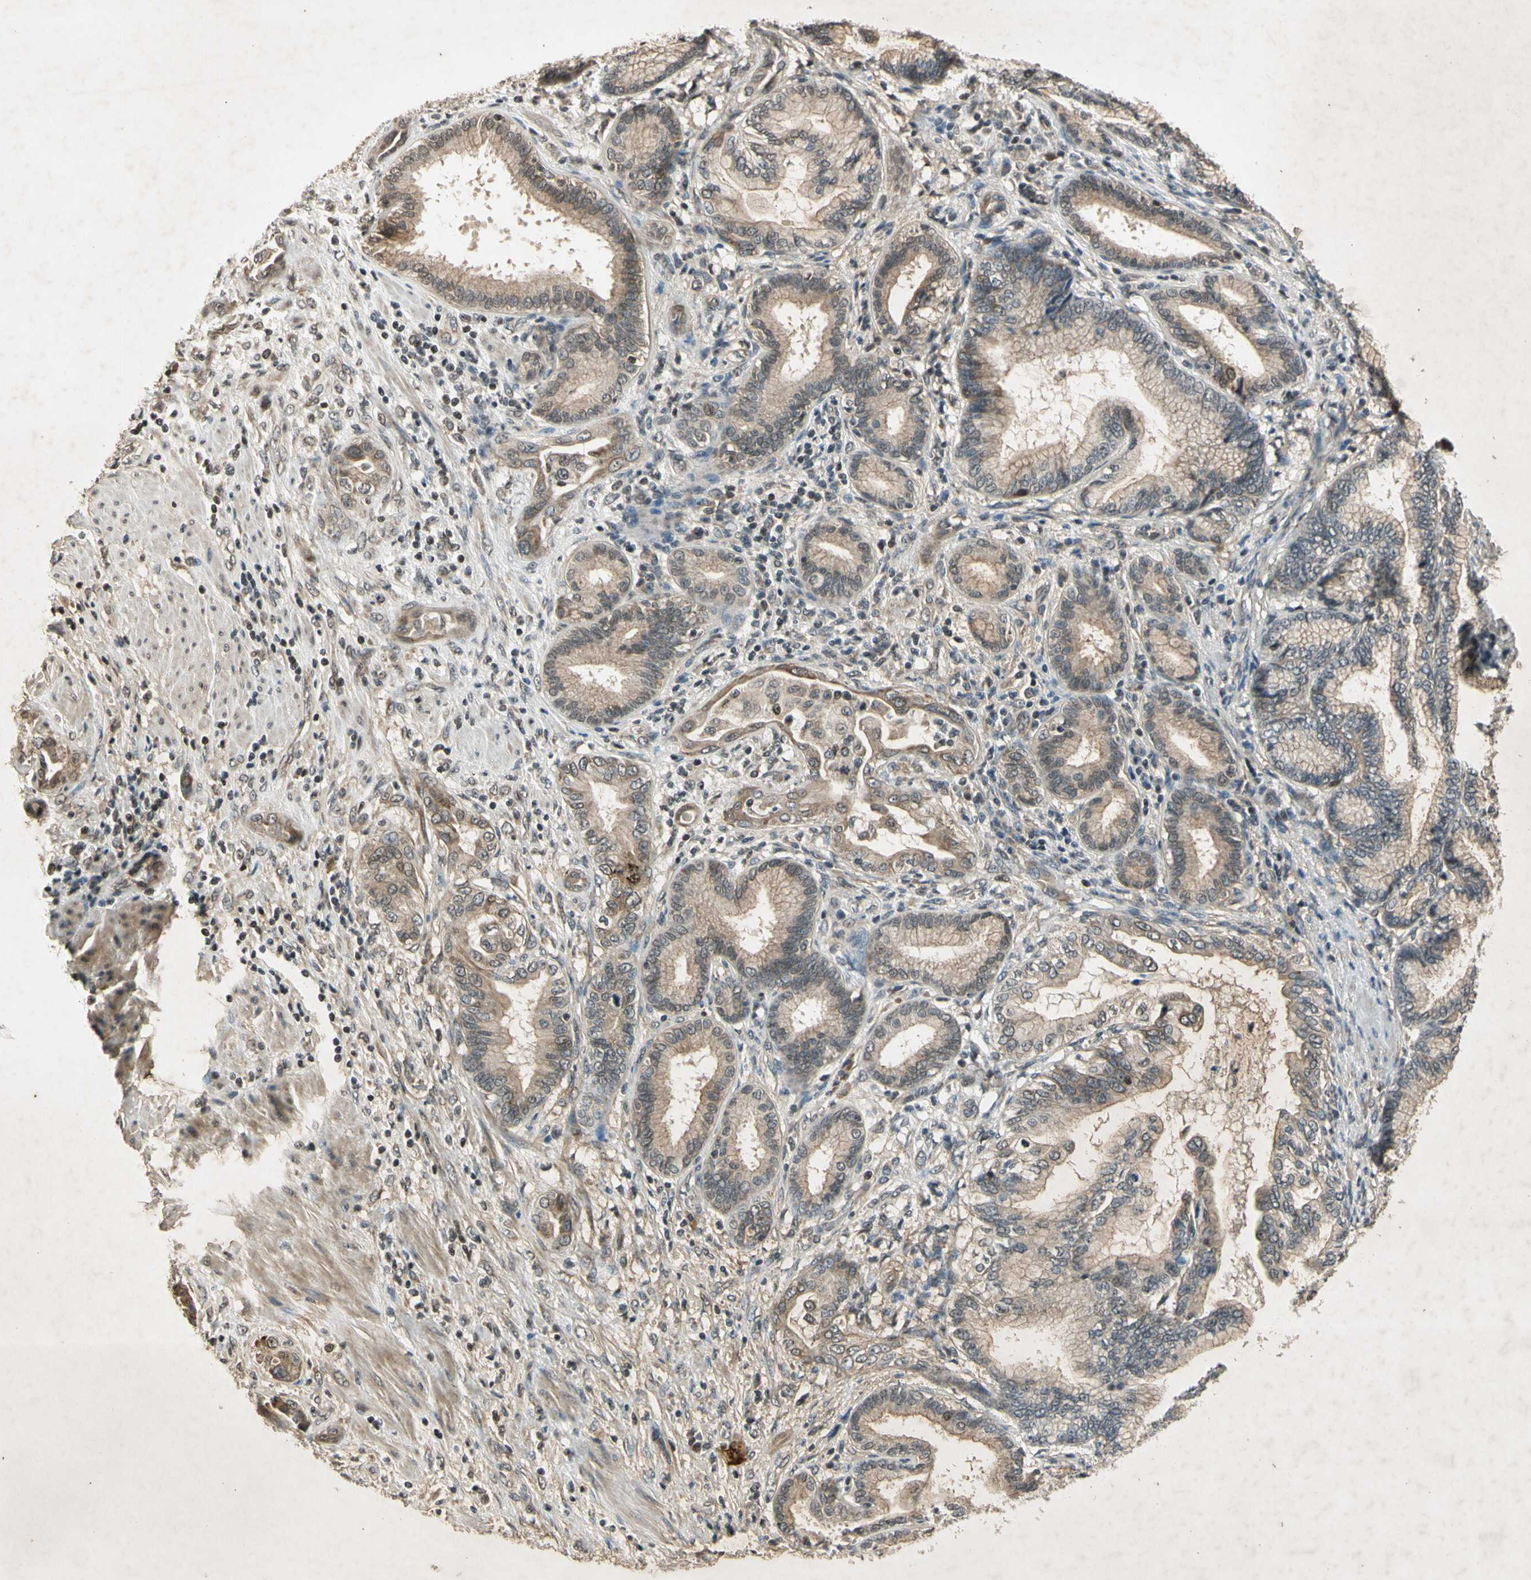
{"staining": {"intensity": "weak", "quantity": ">75%", "location": "cytoplasmic/membranous"}, "tissue": "pancreatic cancer", "cell_type": "Tumor cells", "image_type": "cancer", "snomed": [{"axis": "morphology", "description": "Adenocarcinoma, NOS"}, {"axis": "topography", "description": "Pancreas"}], "caption": "Immunohistochemistry (IHC) image of neoplastic tissue: pancreatic adenocarcinoma stained using immunohistochemistry (IHC) demonstrates low levels of weak protein expression localized specifically in the cytoplasmic/membranous of tumor cells, appearing as a cytoplasmic/membranous brown color.", "gene": "EFNB2", "patient": {"sex": "female", "age": 64}}